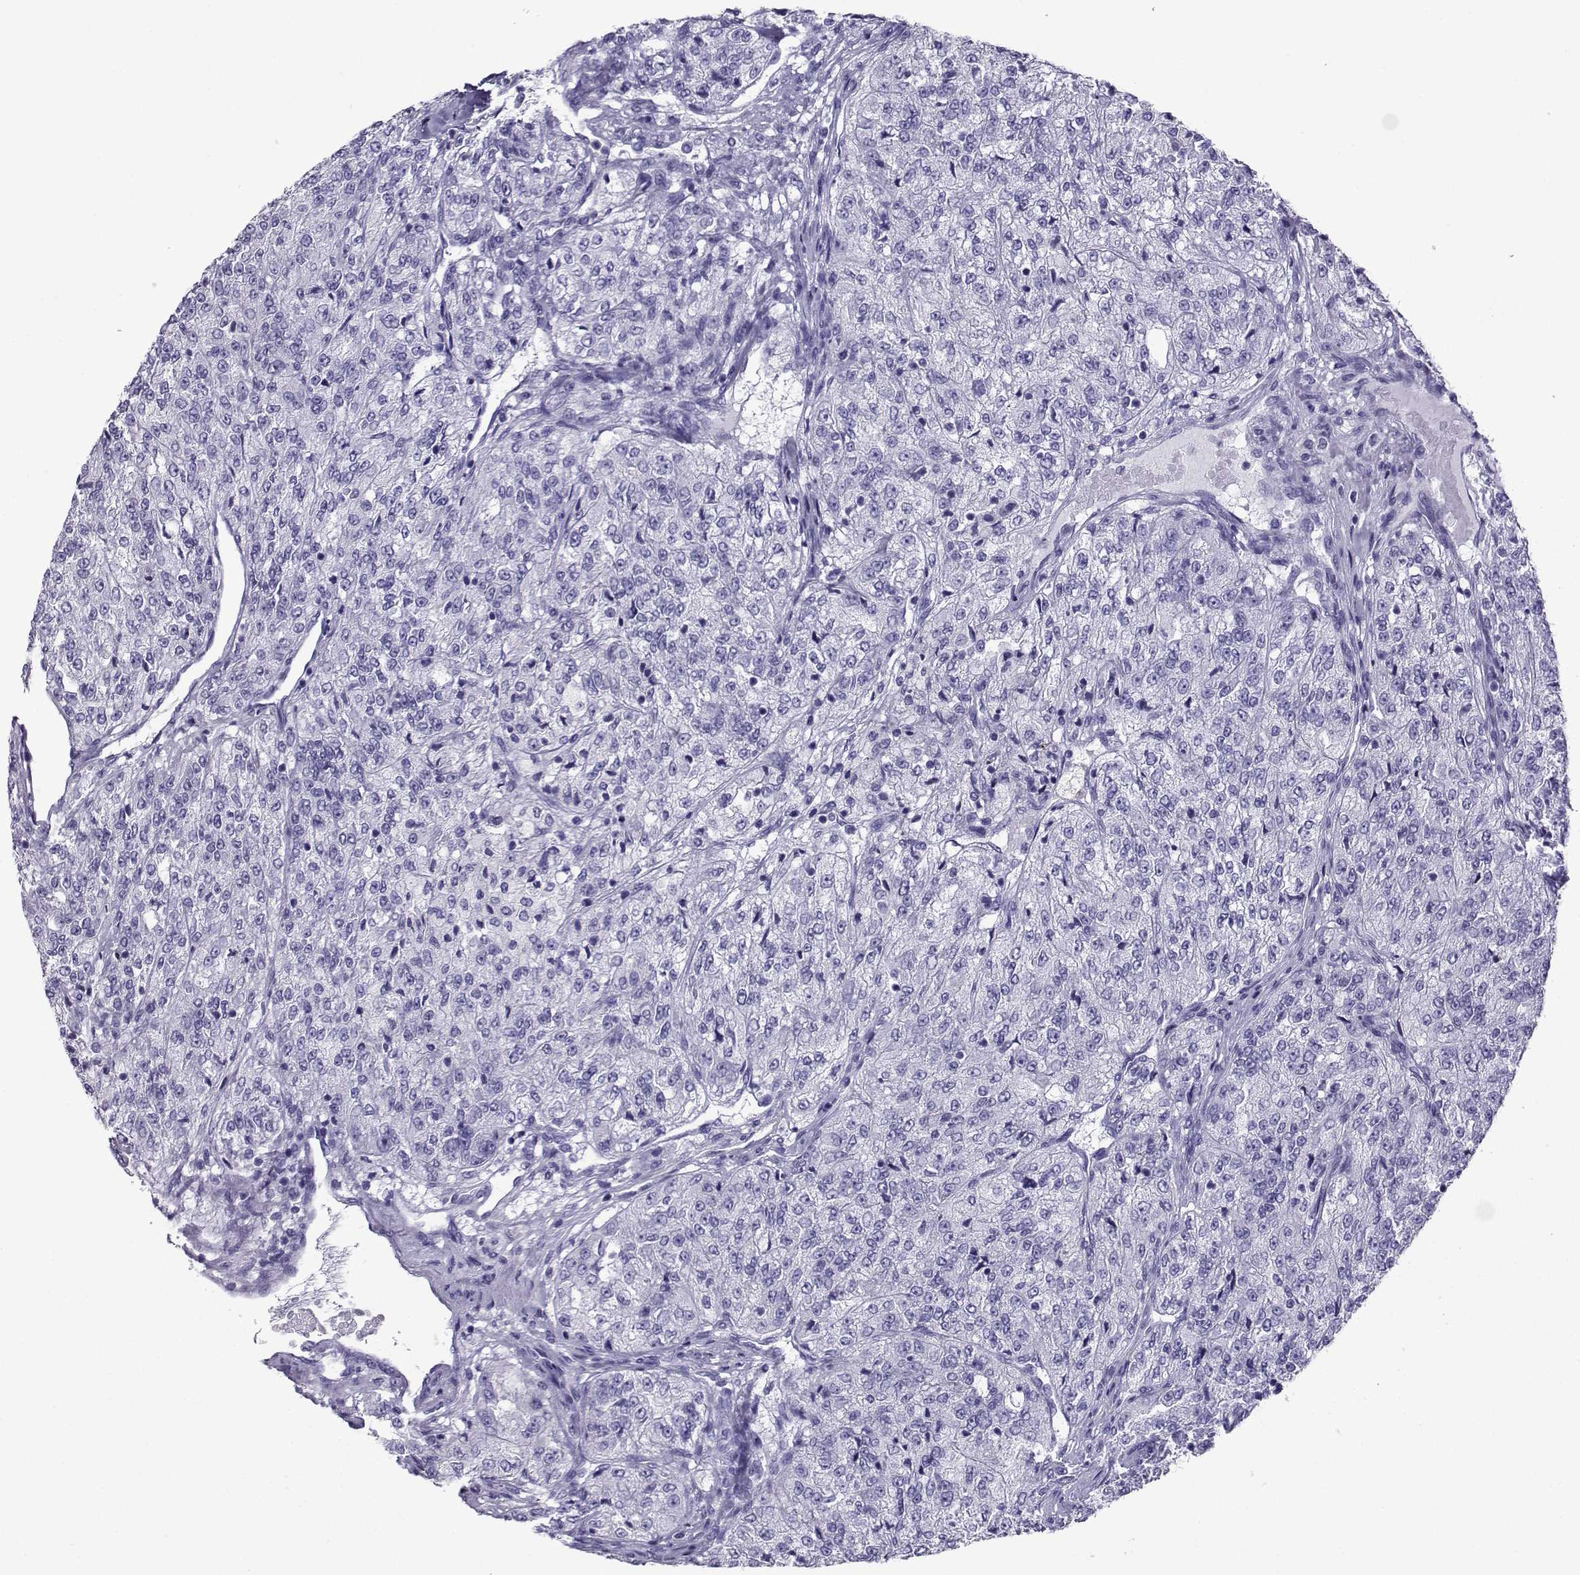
{"staining": {"intensity": "negative", "quantity": "none", "location": "none"}, "tissue": "renal cancer", "cell_type": "Tumor cells", "image_type": "cancer", "snomed": [{"axis": "morphology", "description": "Adenocarcinoma, NOS"}, {"axis": "topography", "description": "Kidney"}], "caption": "DAB (3,3'-diaminobenzidine) immunohistochemical staining of human renal adenocarcinoma exhibits no significant staining in tumor cells.", "gene": "CD109", "patient": {"sex": "female", "age": 63}}